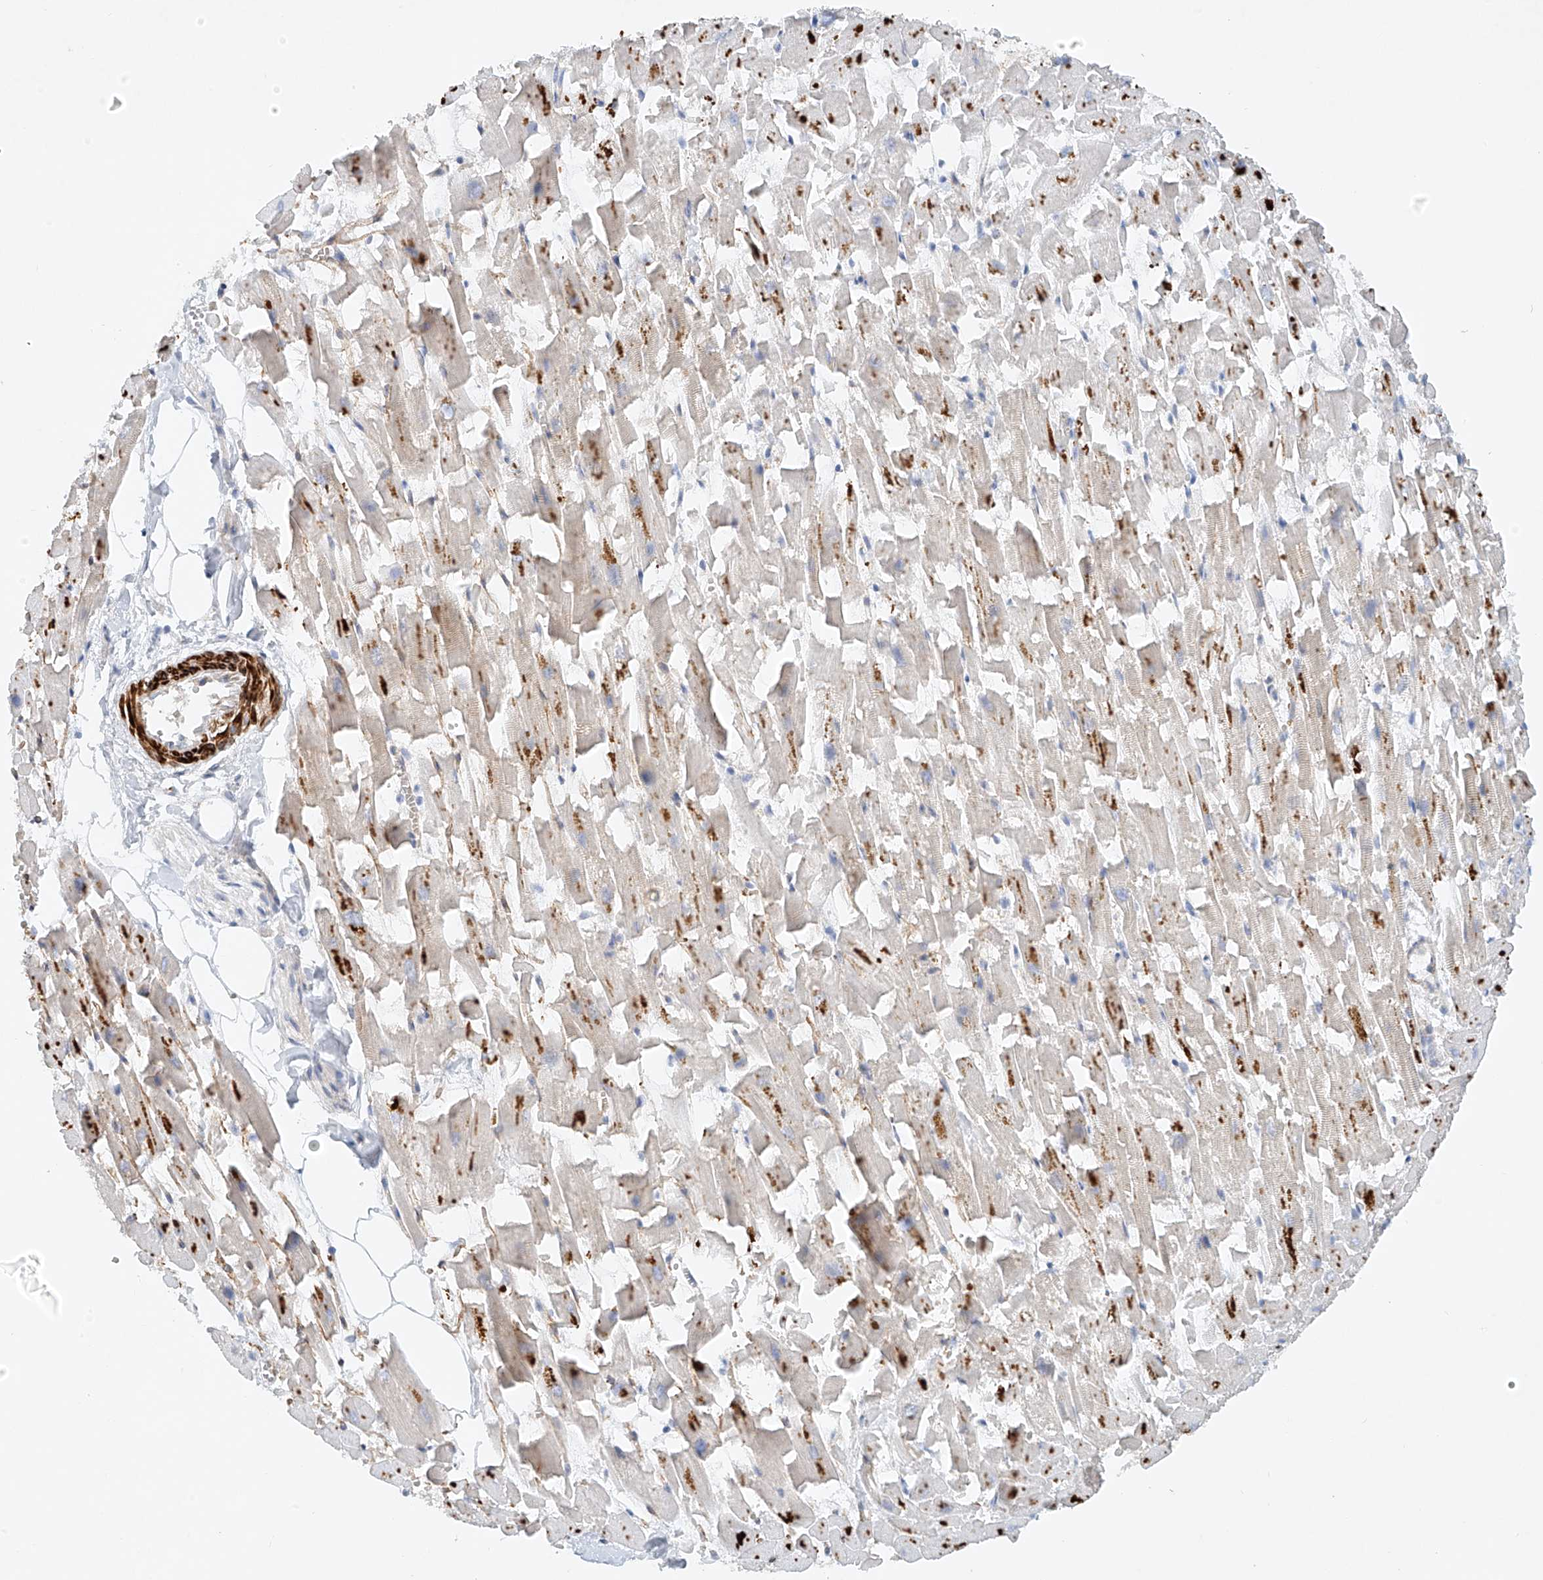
{"staining": {"intensity": "moderate", "quantity": "<25%", "location": "cytoplasmic/membranous"}, "tissue": "heart muscle", "cell_type": "Cardiomyocytes", "image_type": "normal", "snomed": [{"axis": "morphology", "description": "Normal tissue, NOS"}, {"axis": "topography", "description": "Heart"}], "caption": "Moderate cytoplasmic/membranous expression is identified in approximately <25% of cardiomyocytes in benign heart muscle. (Brightfield microscopy of DAB IHC at high magnification).", "gene": "ENSG00000266202", "patient": {"sex": "female", "age": 64}}